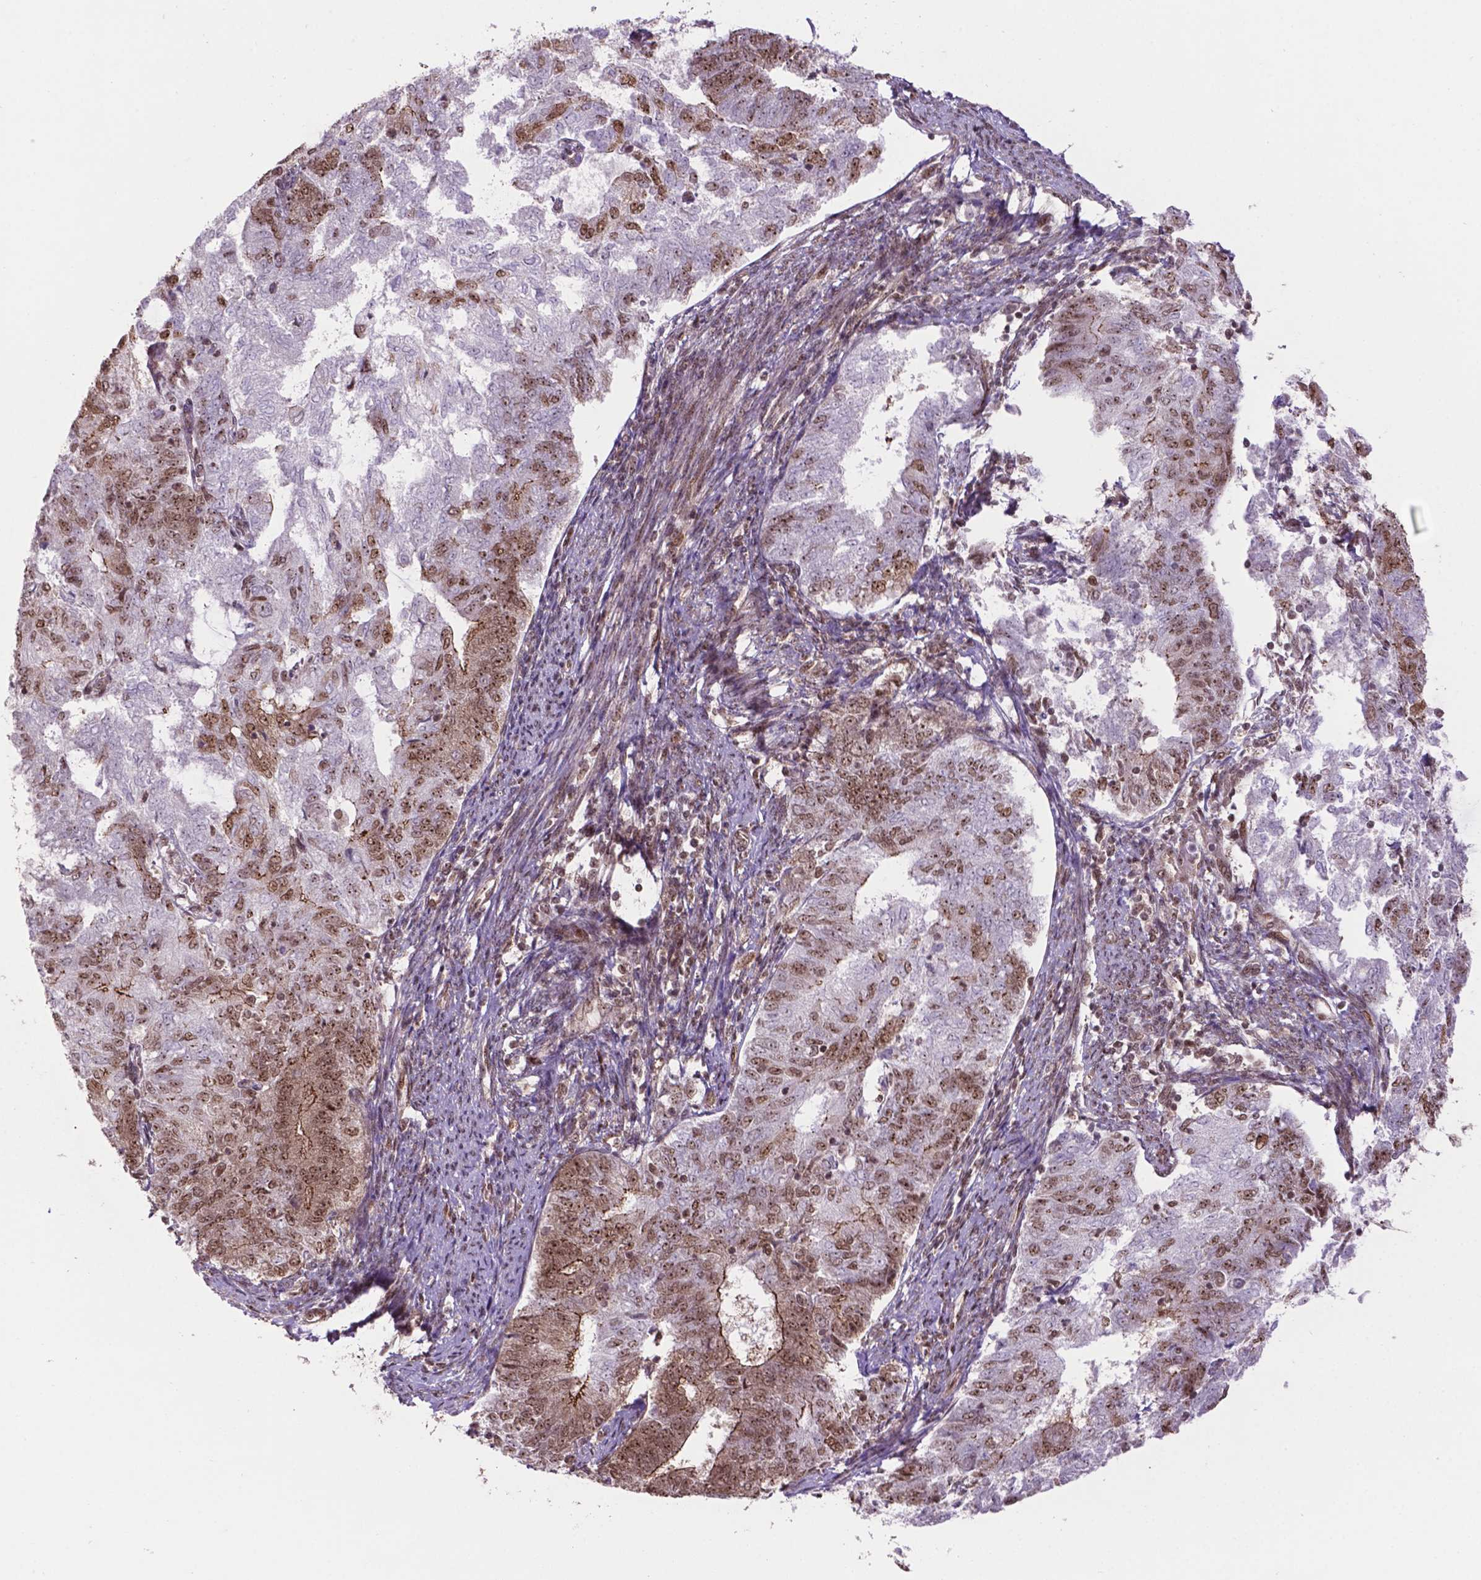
{"staining": {"intensity": "moderate", "quantity": "25%-75%", "location": "nuclear"}, "tissue": "endometrial cancer", "cell_type": "Tumor cells", "image_type": "cancer", "snomed": [{"axis": "morphology", "description": "Adenocarcinoma, NOS"}, {"axis": "topography", "description": "Endometrium"}], "caption": "Protein staining demonstrates moderate nuclear positivity in about 25%-75% of tumor cells in adenocarcinoma (endometrial).", "gene": "CSNK2A1", "patient": {"sex": "female", "age": 65}}